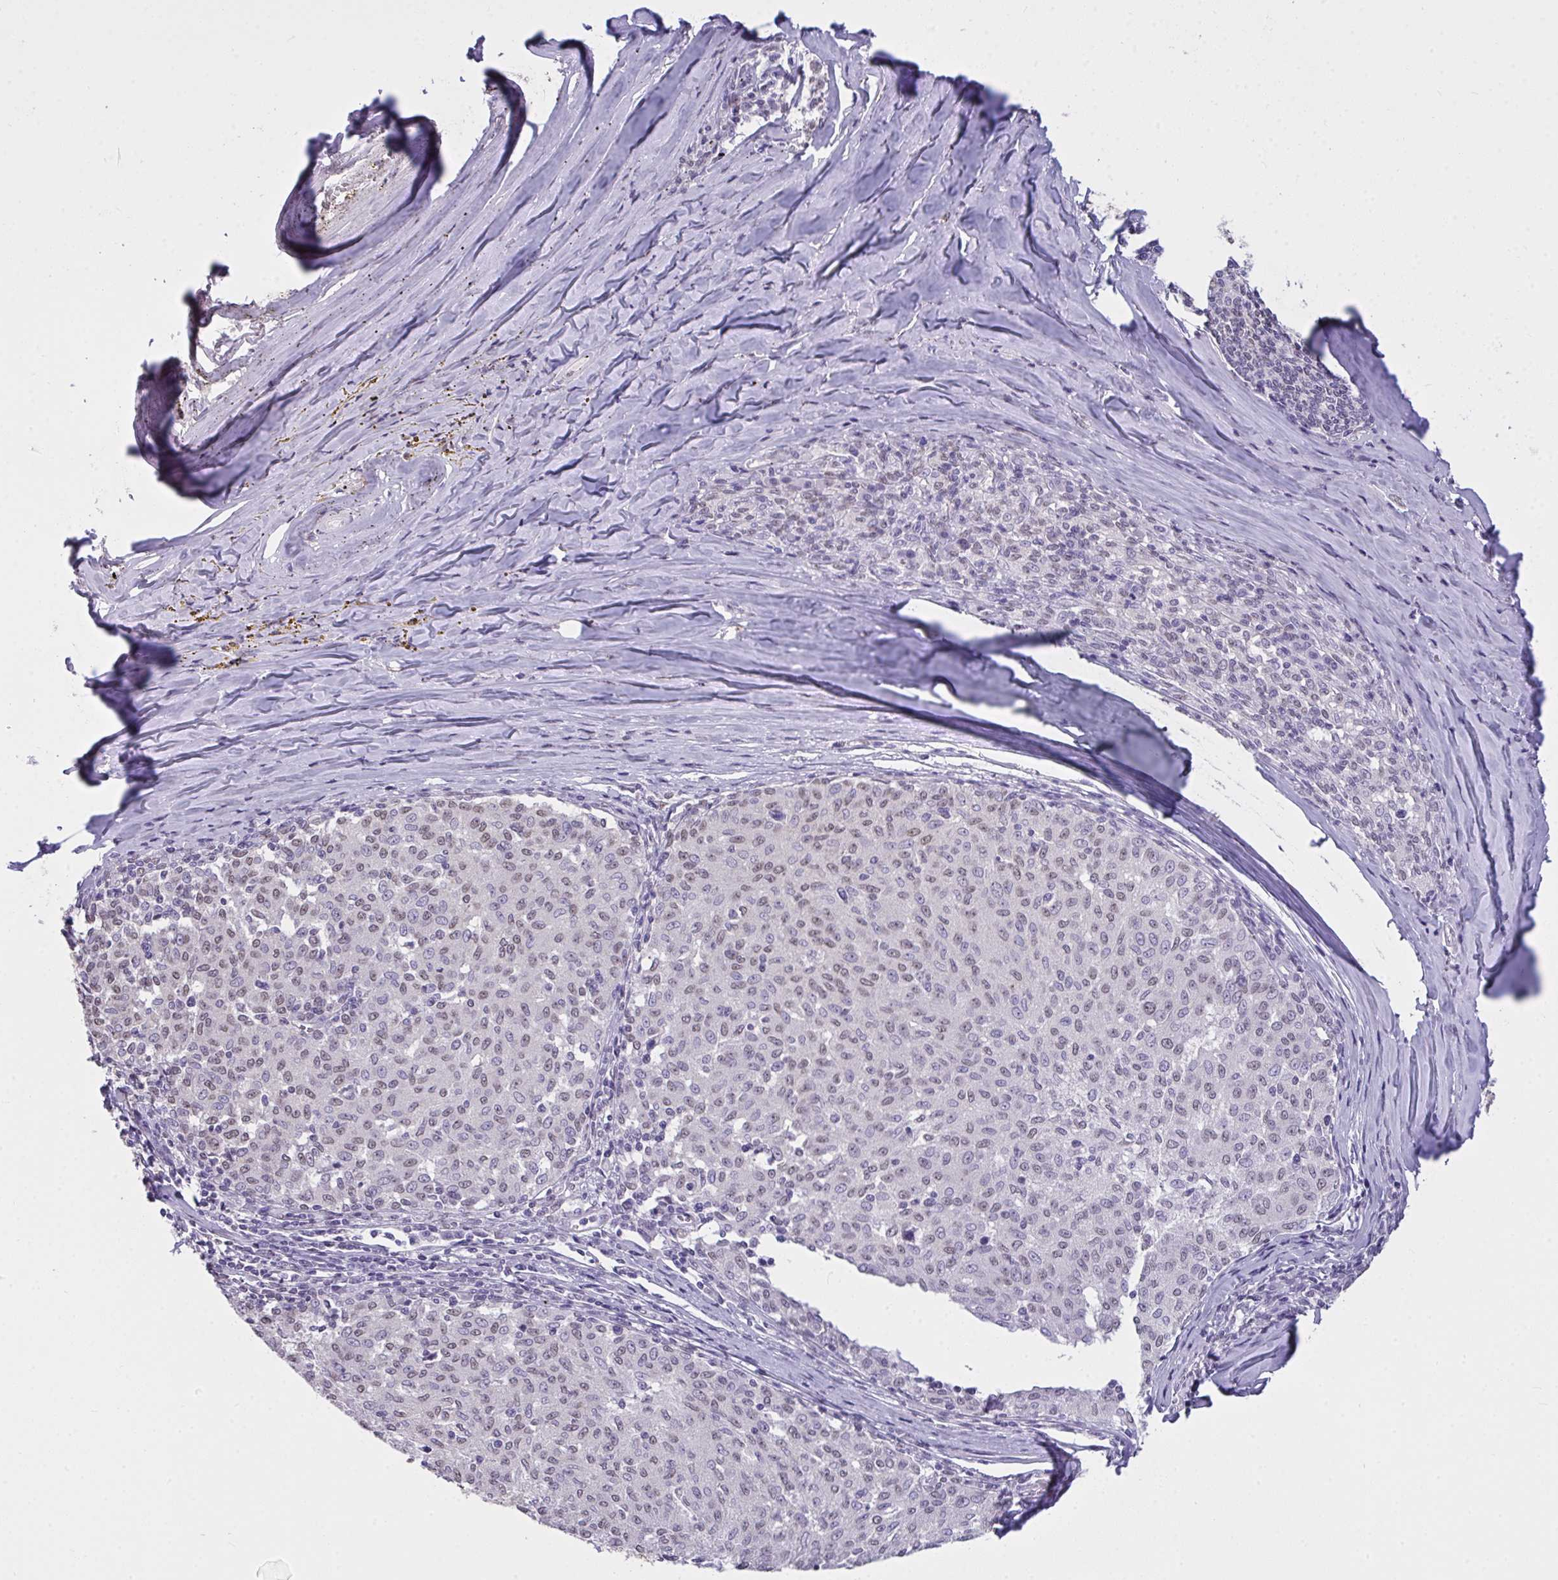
{"staining": {"intensity": "weak", "quantity": "<25%", "location": "nuclear"}, "tissue": "melanoma", "cell_type": "Tumor cells", "image_type": "cancer", "snomed": [{"axis": "morphology", "description": "Malignant melanoma, NOS"}, {"axis": "topography", "description": "Skin"}], "caption": "IHC image of human melanoma stained for a protein (brown), which shows no staining in tumor cells. (Stains: DAB immunohistochemistry with hematoxylin counter stain, Microscopy: brightfield microscopy at high magnification).", "gene": "SEMA6B", "patient": {"sex": "female", "age": 72}}